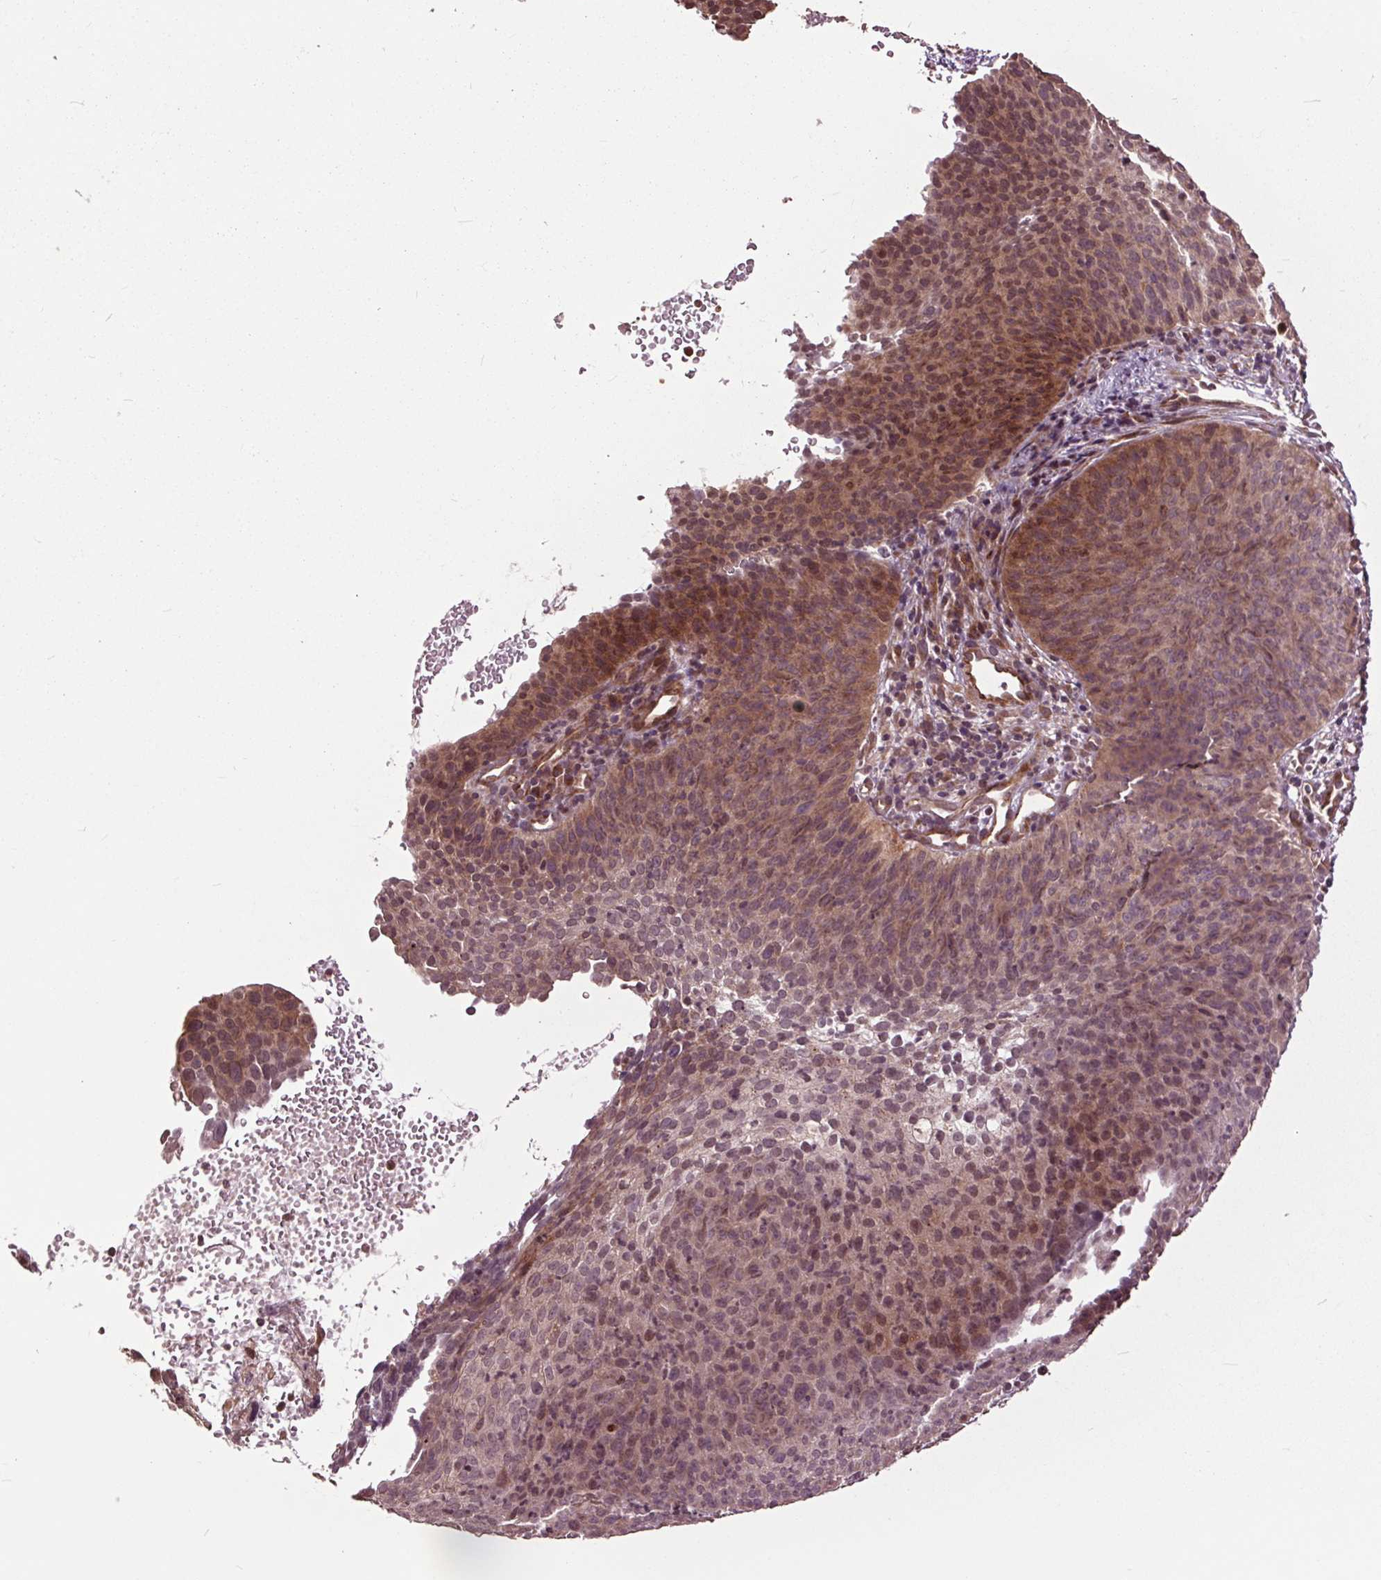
{"staining": {"intensity": "moderate", "quantity": ">75%", "location": "cytoplasmic/membranous,nuclear"}, "tissue": "cervical cancer", "cell_type": "Tumor cells", "image_type": "cancer", "snomed": [{"axis": "morphology", "description": "Squamous cell carcinoma, NOS"}, {"axis": "topography", "description": "Cervix"}], "caption": "Protein staining shows moderate cytoplasmic/membranous and nuclear staining in approximately >75% of tumor cells in cervical squamous cell carcinoma.", "gene": "CEP95", "patient": {"sex": "female", "age": 35}}